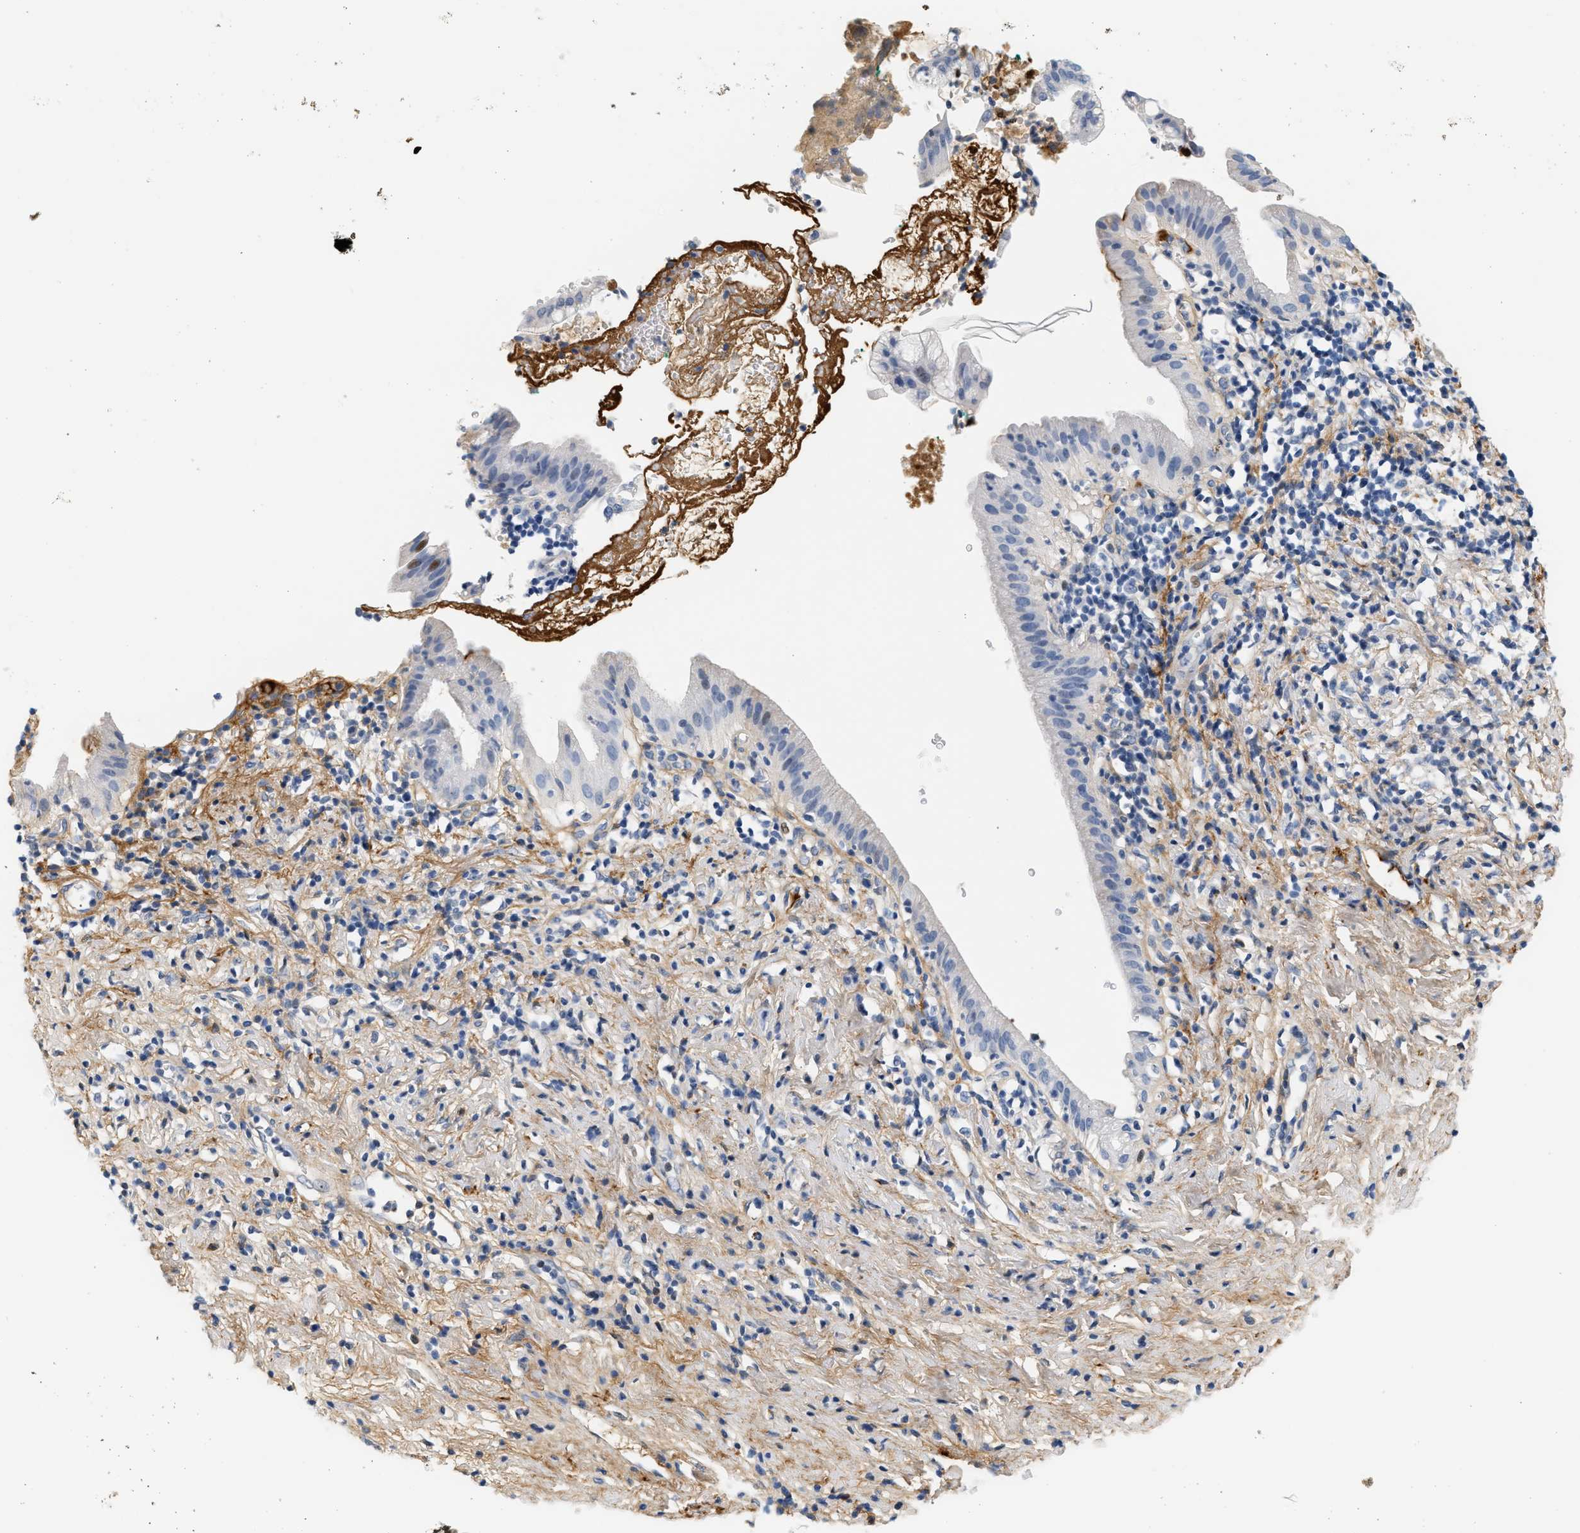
{"staining": {"intensity": "negative", "quantity": "none", "location": "none"}, "tissue": "pancreatic cancer", "cell_type": "Tumor cells", "image_type": "cancer", "snomed": [{"axis": "morphology", "description": "Adenocarcinoma, NOS"}, {"axis": "morphology", "description": "Adenocarcinoma, metastatic, NOS"}, {"axis": "topography", "description": "Lymph node"}, {"axis": "topography", "description": "Pancreas"}, {"axis": "topography", "description": "Duodenum"}], "caption": "Immunohistochemistry (IHC) image of pancreatic metastatic adenocarcinoma stained for a protein (brown), which shows no staining in tumor cells.", "gene": "CFH", "patient": {"sex": "female", "age": 64}}